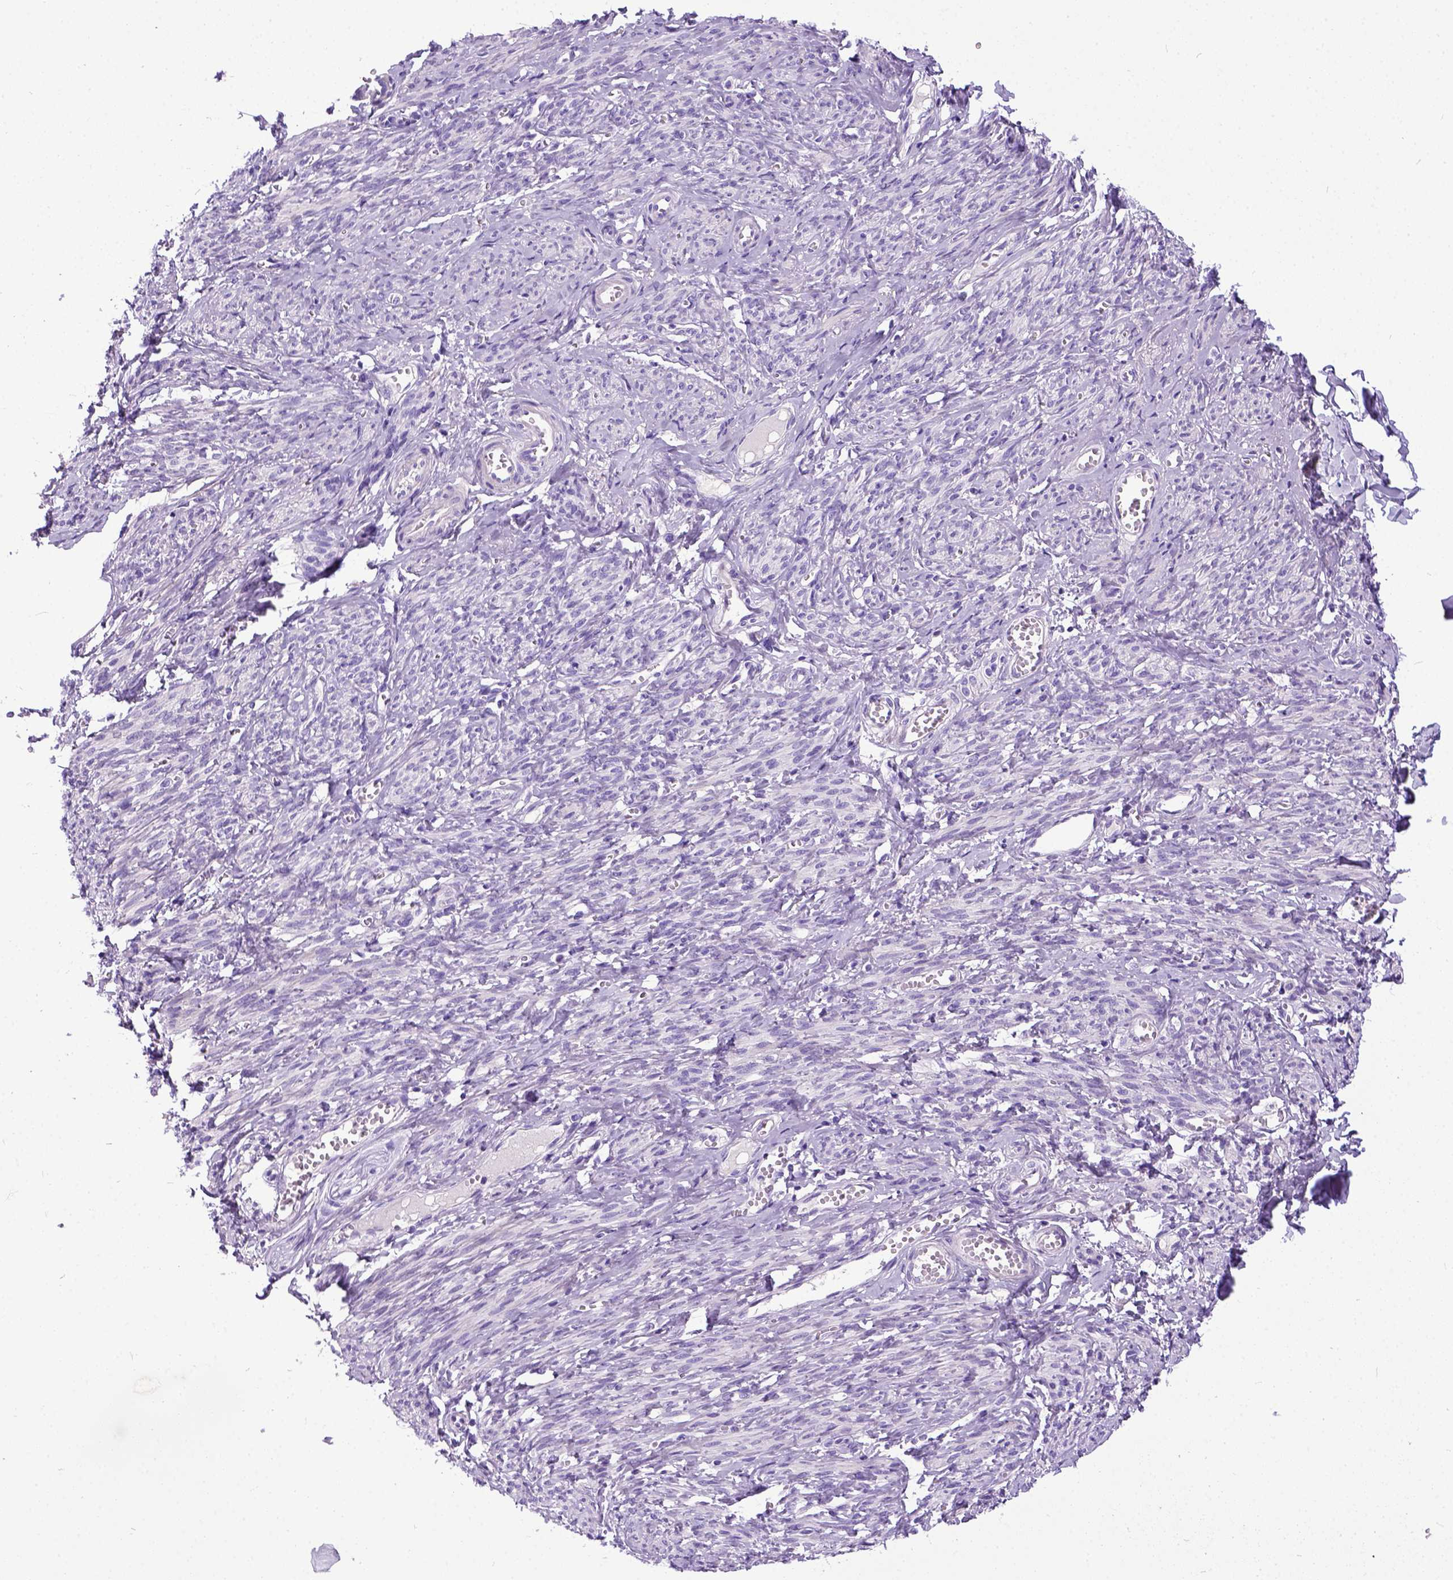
{"staining": {"intensity": "negative", "quantity": "none", "location": "none"}, "tissue": "smooth muscle", "cell_type": "Smooth muscle cells", "image_type": "normal", "snomed": [{"axis": "morphology", "description": "Normal tissue, NOS"}, {"axis": "topography", "description": "Smooth muscle"}], "caption": "Immunohistochemistry of benign smooth muscle displays no expression in smooth muscle cells. (Immunohistochemistry (ihc), brightfield microscopy, high magnification).", "gene": "IGF2", "patient": {"sex": "female", "age": 65}}